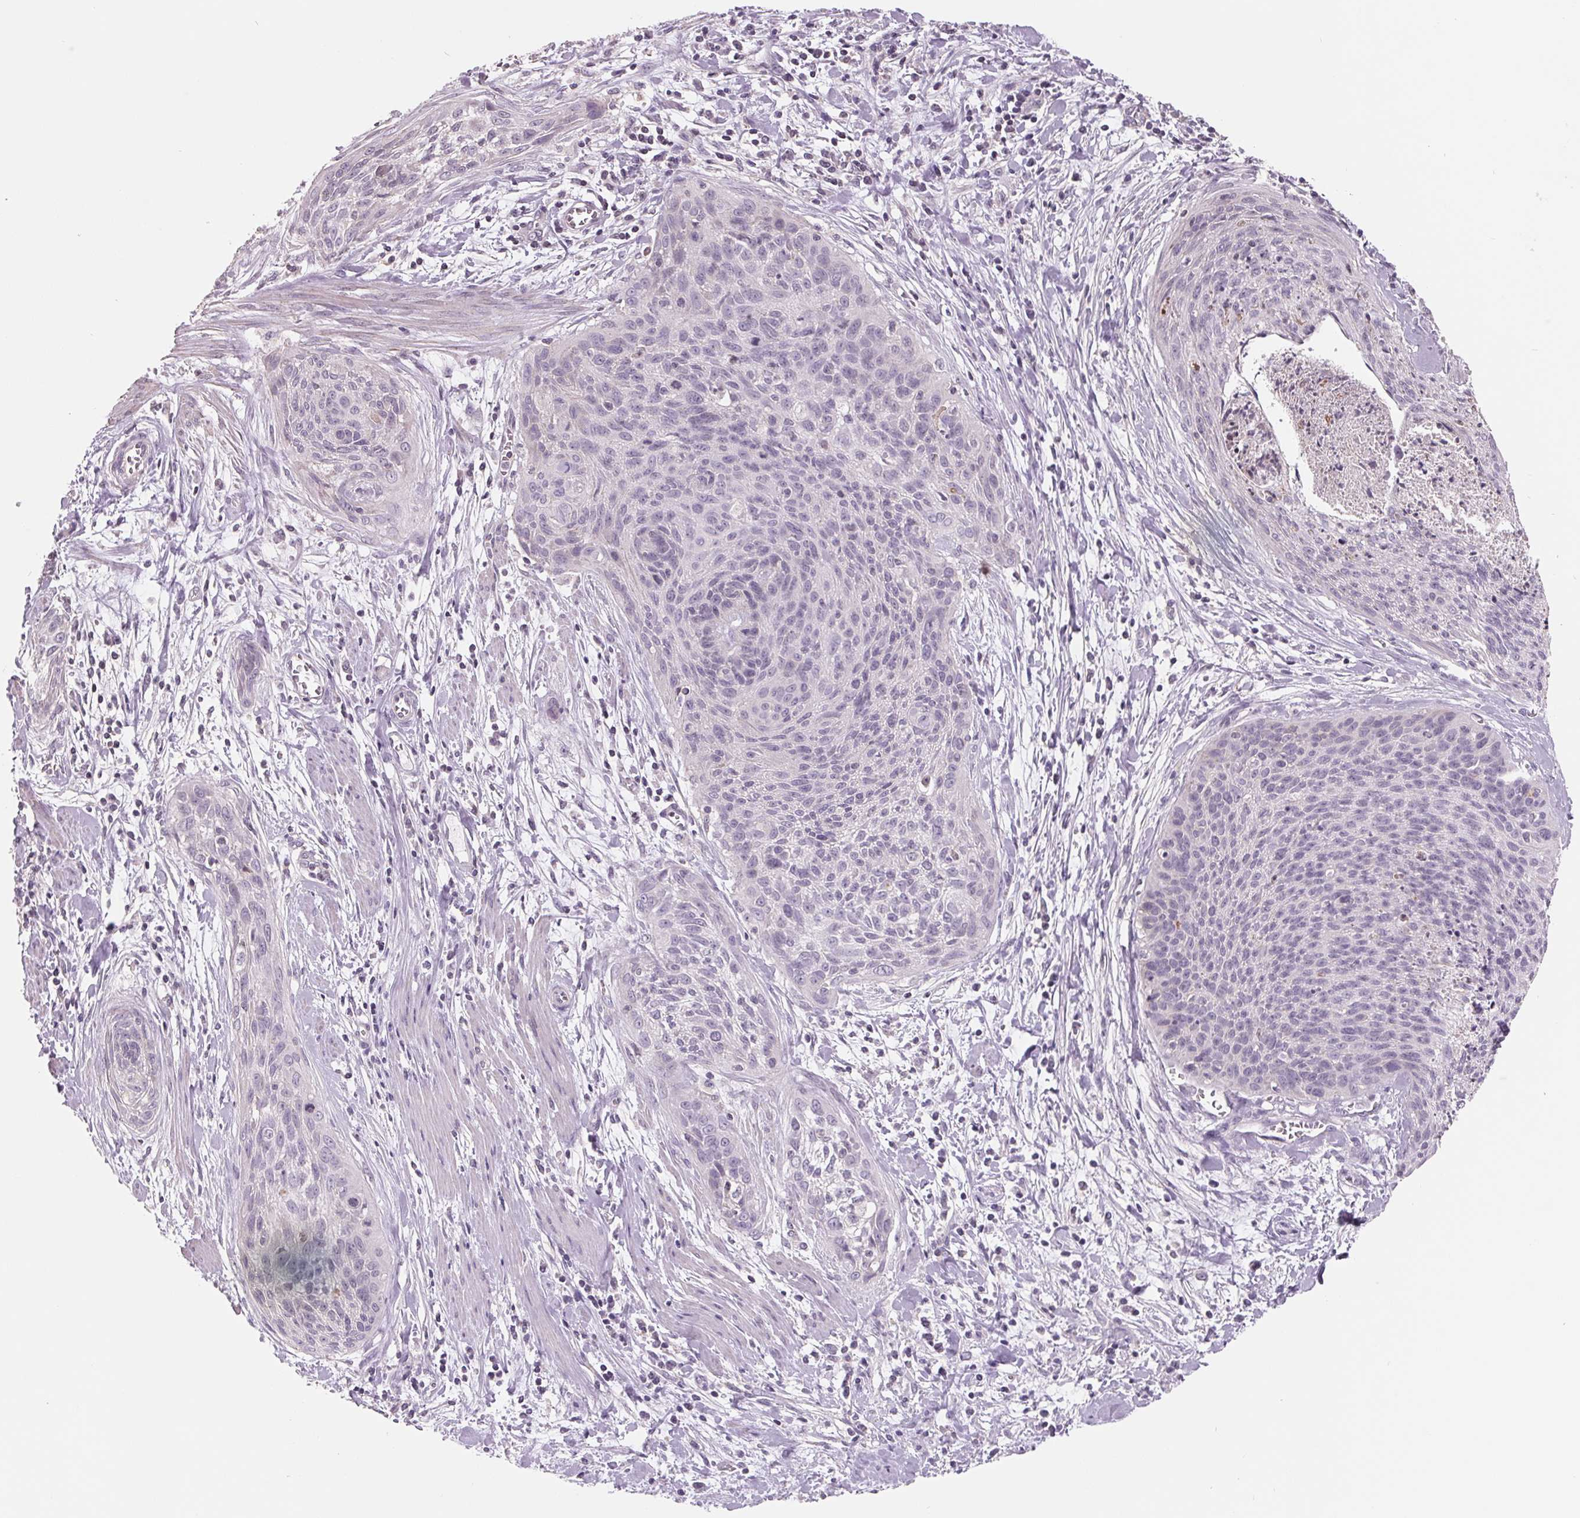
{"staining": {"intensity": "negative", "quantity": "none", "location": "none"}, "tissue": "cervical cancer", "cell_type": "Tumor cells", "image_type": "cancer", "snomed": [{"axis": "morphology", "description": "Squamous cell carcinoma, NOS"}, {"axis": "topography", "description": "Cervix"}], "caption": "The immunohistochemistry photomicrograph has no significant positivity in tumor cells of cervical squamous cell carcinoma tissue.", "gene": "FTCD", "patient": {"sex": "female", "age": 55}}